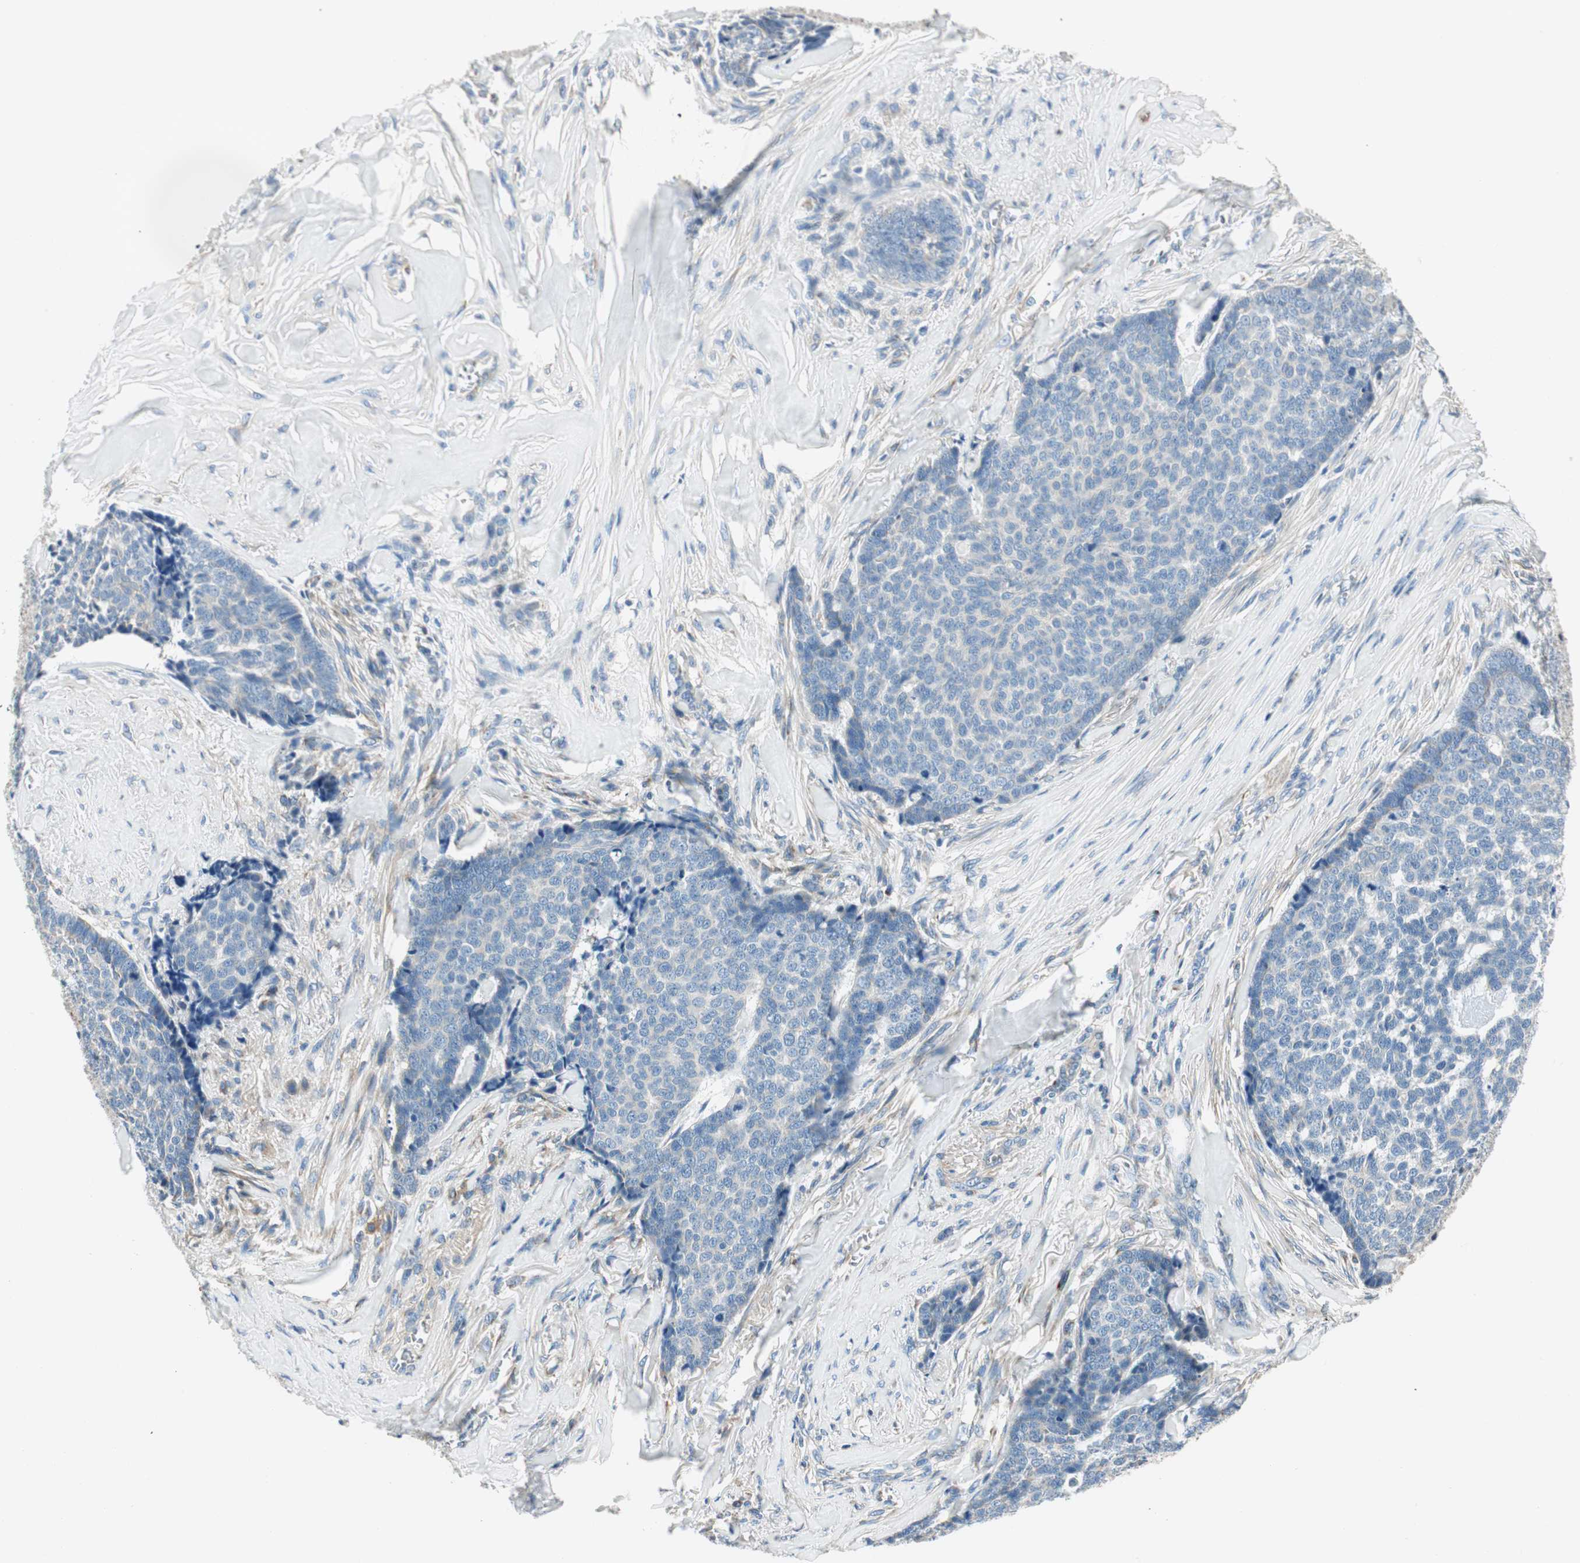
{"staining": {"intensity": "negative", "quantity": "none", "location": "none"}, "tissue": "skin cancer", "cell_type": "Tumor cells", "image_type": "cancer", "snomed": [{"axis": "morphology", "description": "Basal cell carcinoma"}, {"axis": "topography", "description": "Skin"}], "caption": "IHC histopathology image of human skin basal cell carcinoma stained for a protein (brown), which shows no expression in tumor cells.", "gene": "RORB", "patient": {"sex": "male", "age": 84}}